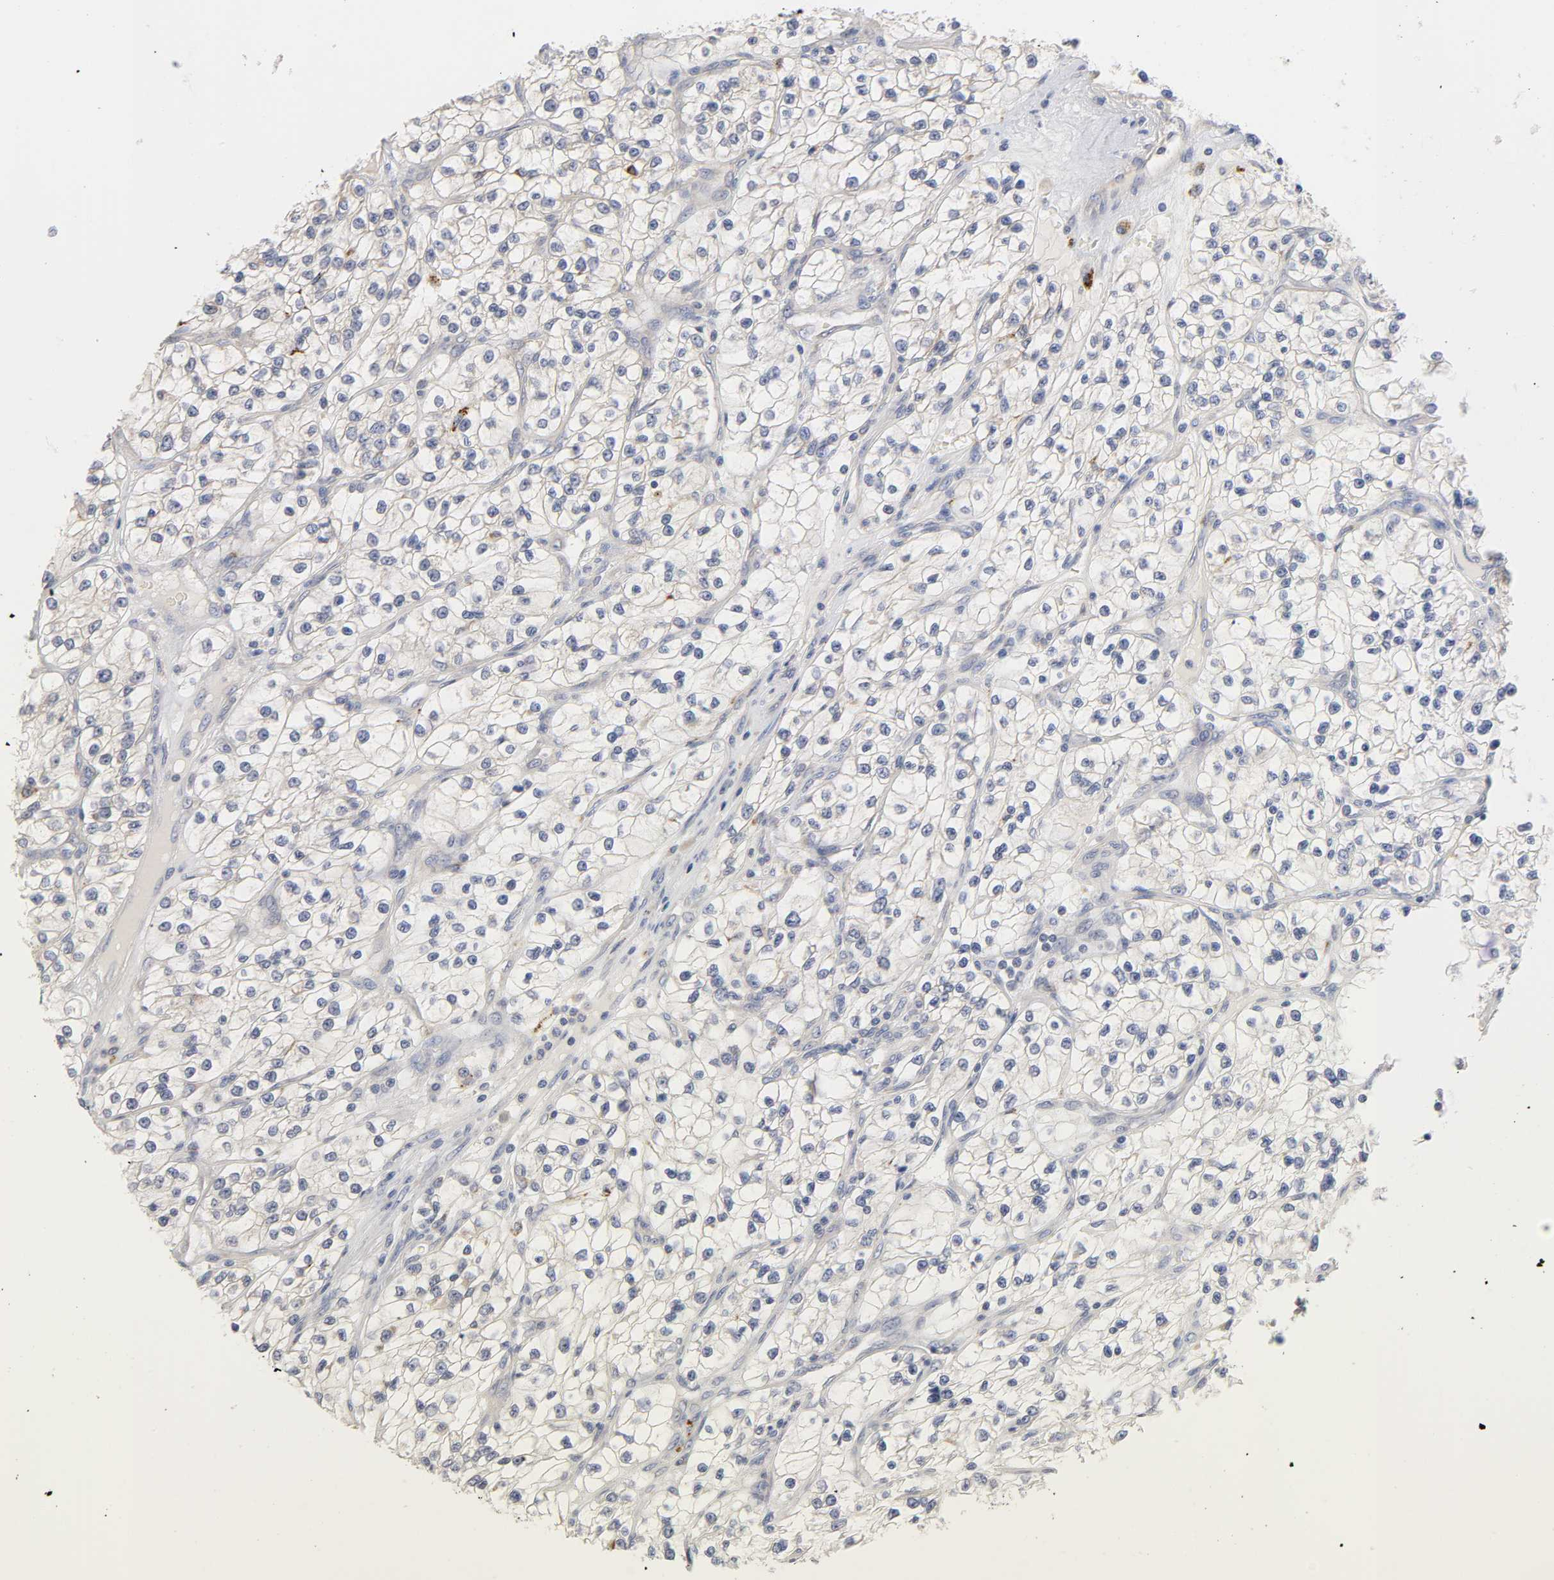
{"staining": {"intensity": "negative", "quantity": "none", "location": "none"}, "tissue": "renal cancer", "cell_type": "Tumor cells", "image_type": "cancer", "snomed": [{"axis": "morphology", "description": "Adenocarcinoma, NOS"}, {"axis": "topography", "description": "Kidney"}], "caption": "Immunohistochemistry of human renal cancer exhibits no staining in tumor cells.", "gene": "C17orf75", "patient": {"sex": "female", "age": 57}}